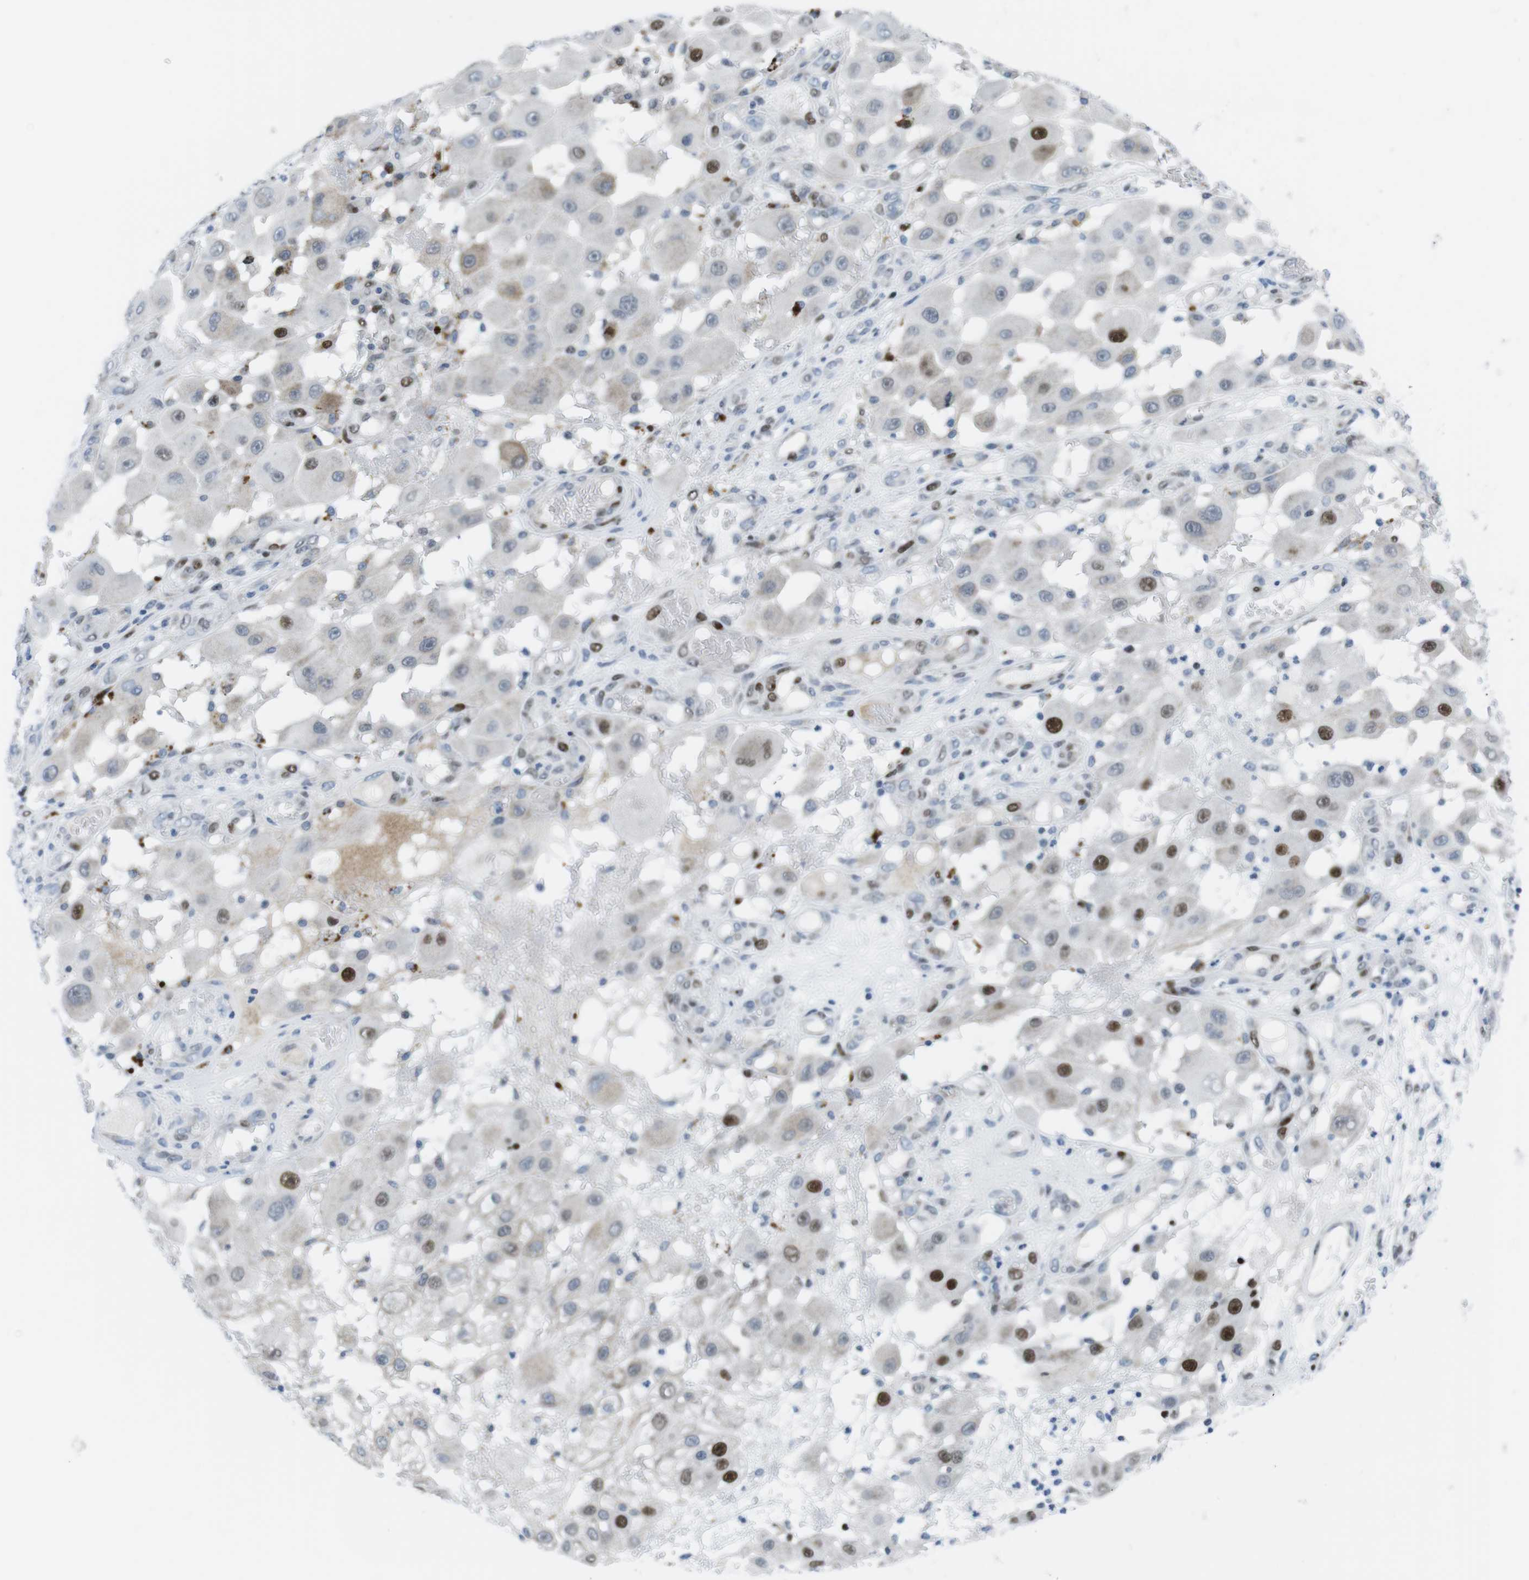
{"staining": {"intensity": "moderate", "quantity": "25%-75%", "location": "nuclear"}, "tissue": "melanoma", "cell_type": "Tumor cells", "image_type": "cancer", "snomed": [{"axis": "morphology", "description": "Malignant melanoma, NOS"}, {"axis": "topography", "description": "Skin"}], "caption": "High-power microscopy captured an immunohistochemistry (IHC) image of melanoma, revealing moderate nuclear expression in approximately 25%-75% of tumor cells.", "gene": "CHAF1A", "patient": {"sex": "female", "age": 81}}